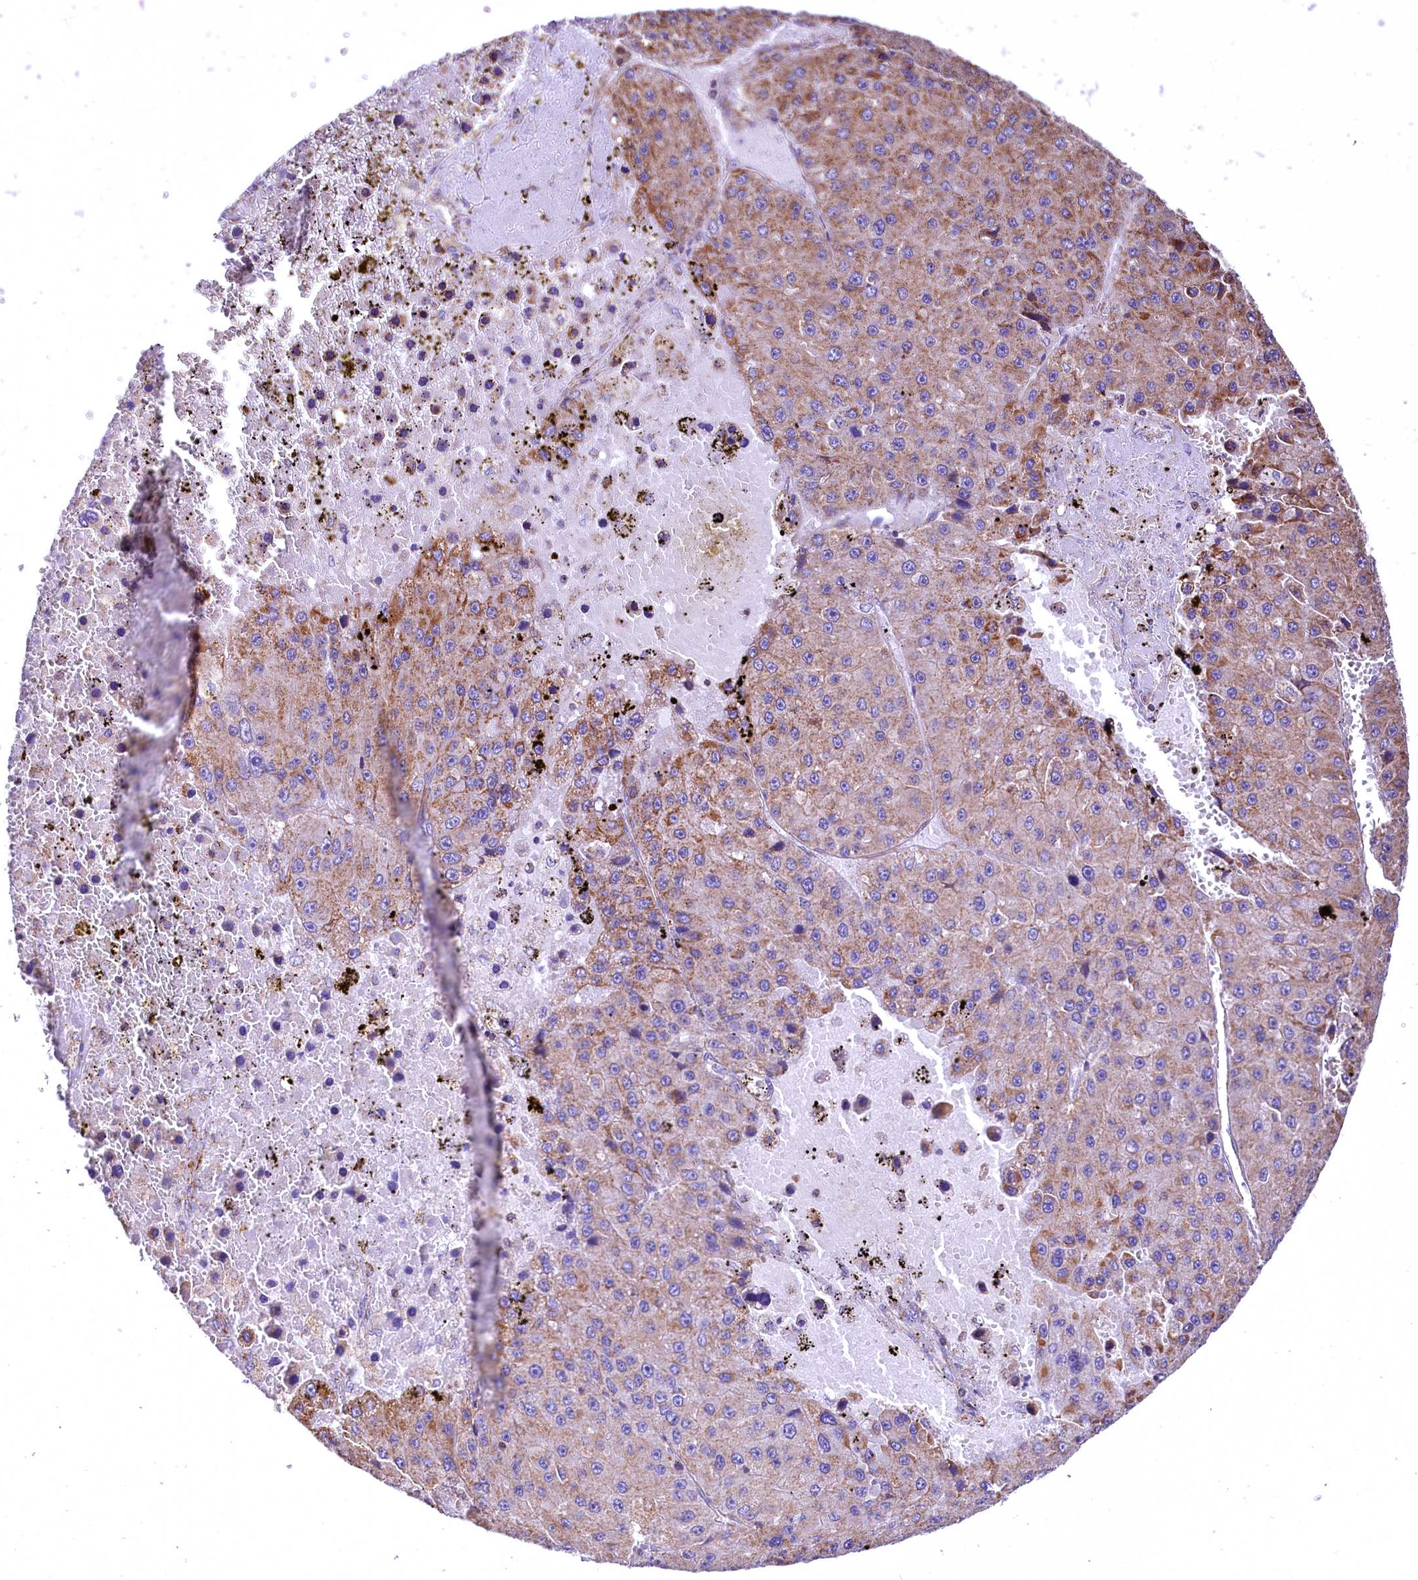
{"staining": {"intensity": "moderate", "quantity": "<25%", "location": "cytoplasmic/membranous"}, "tissue": "liver cancer", "cell_type": "Tumor cells", "image_type": "cancer", "snomed": [{"axis": "morphology", "description": "Carcinoma, Hepatocellular, NOS"}, {"axis": "topography", "description": "Liver"}], "caption": "Liver cancer (hepatocellular carcinoma) tissue reveals moderate cytoplasmic/membranous staining in approximately <25% of tumor cells", "gene": "NUDT15", "patient": {"sex": "female", "age": 73}}